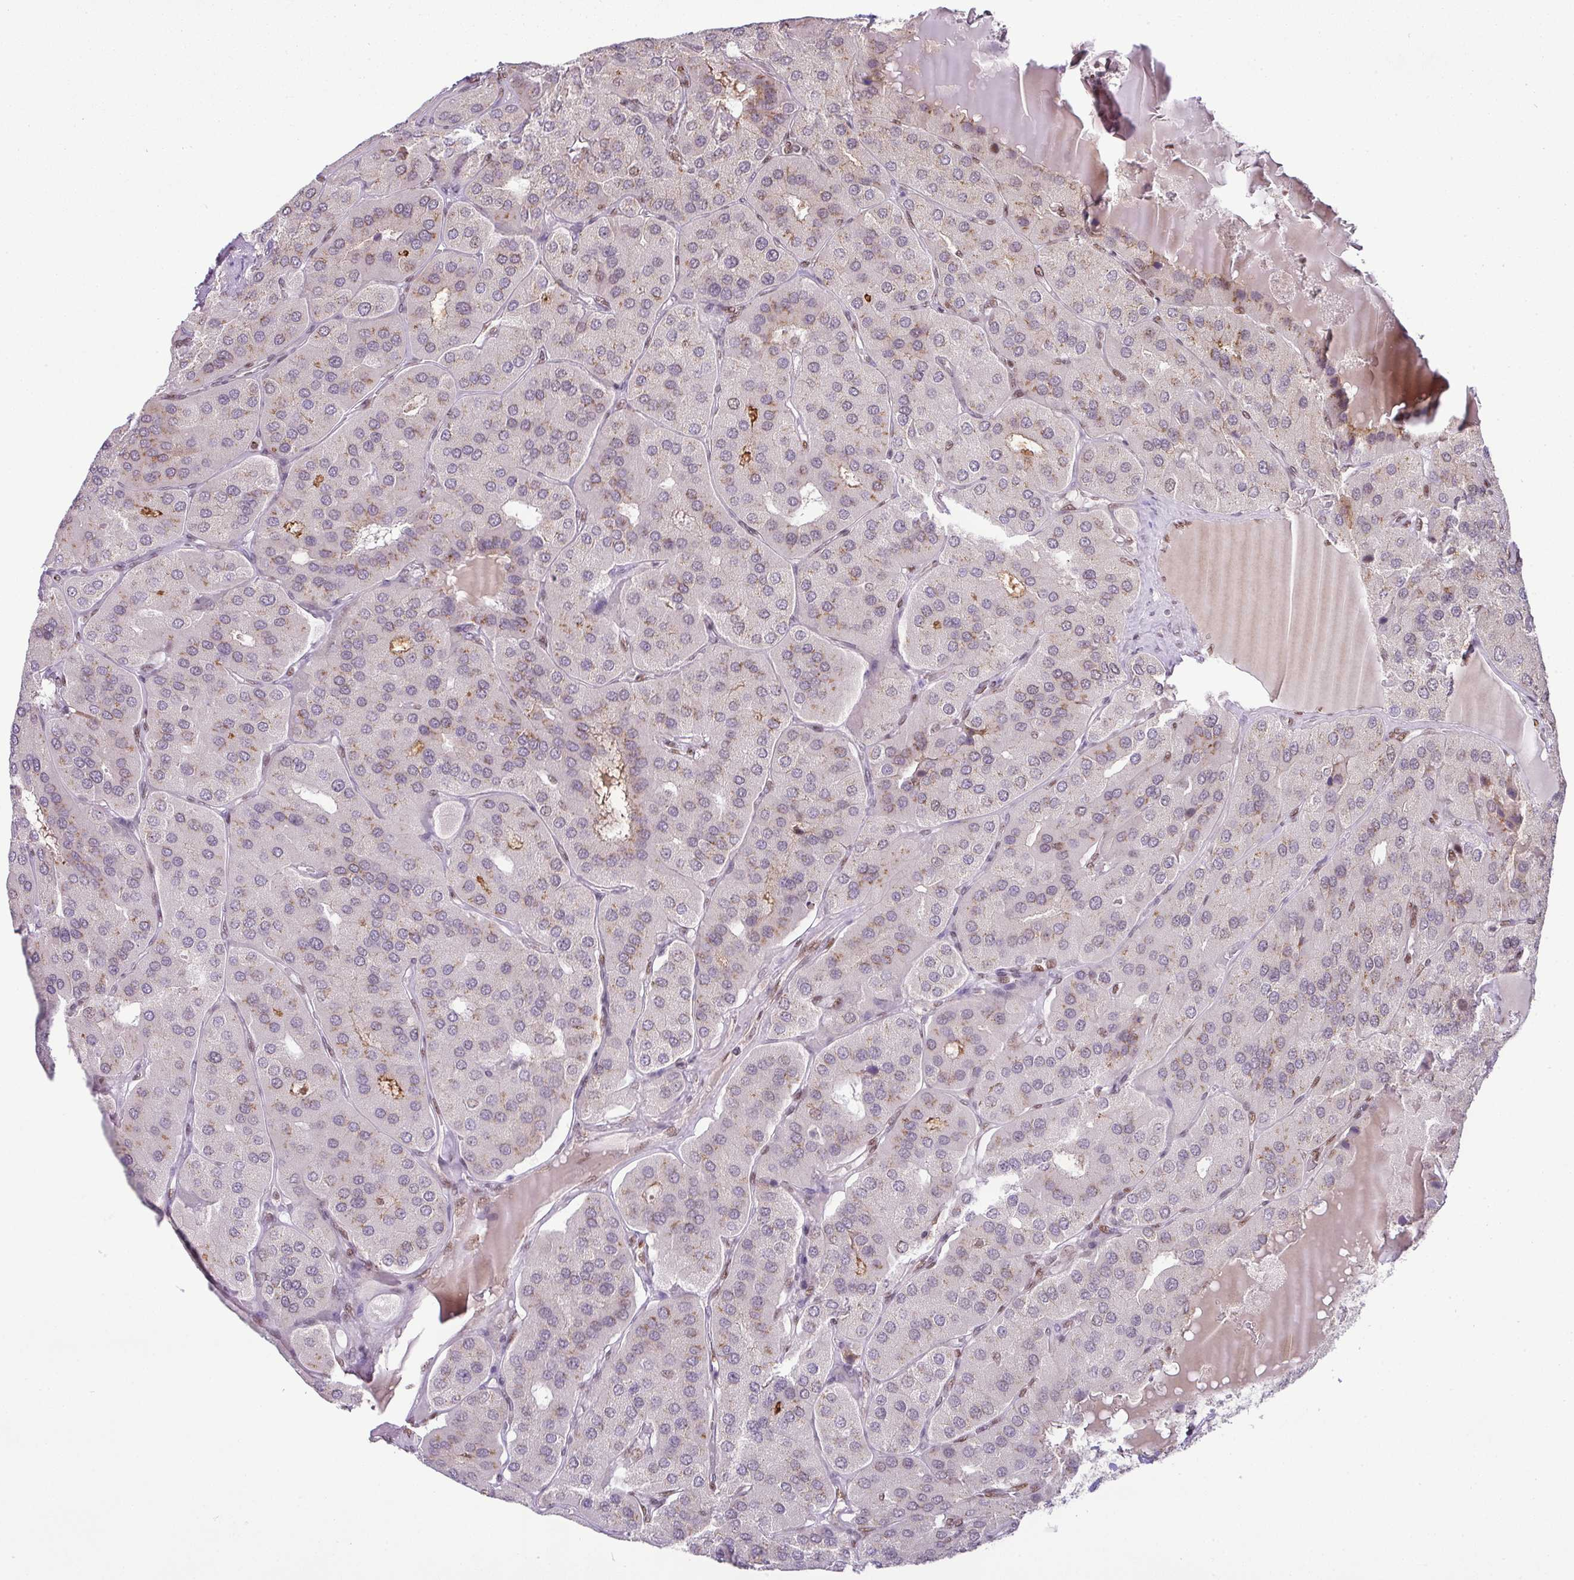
{"staining": {"intensity": "weak", "quantity": "<25%", "location": "cytoplasmic/membranous"}, "tissue": "parathyroid gland", "cell_type": "Glandular cells", "image_type": "normal", "snomed": [{"axis": "morphology", "description": "Normal tissue, NOS"}, {"axis": "morphology", "description": "Adenoma, NOS"}, {"axis": "topography", "description": "Parathyroid gland"}], "caption": "IHC micrograph of unremarkable parathyroid gland: human parathyroid gland stained with DAB (3,3'-diaminobenzidine) shows no significant protein positivity in glandular cells.", "gene": "PGAP4", "patient": {"sex": "female", "age": 86}}